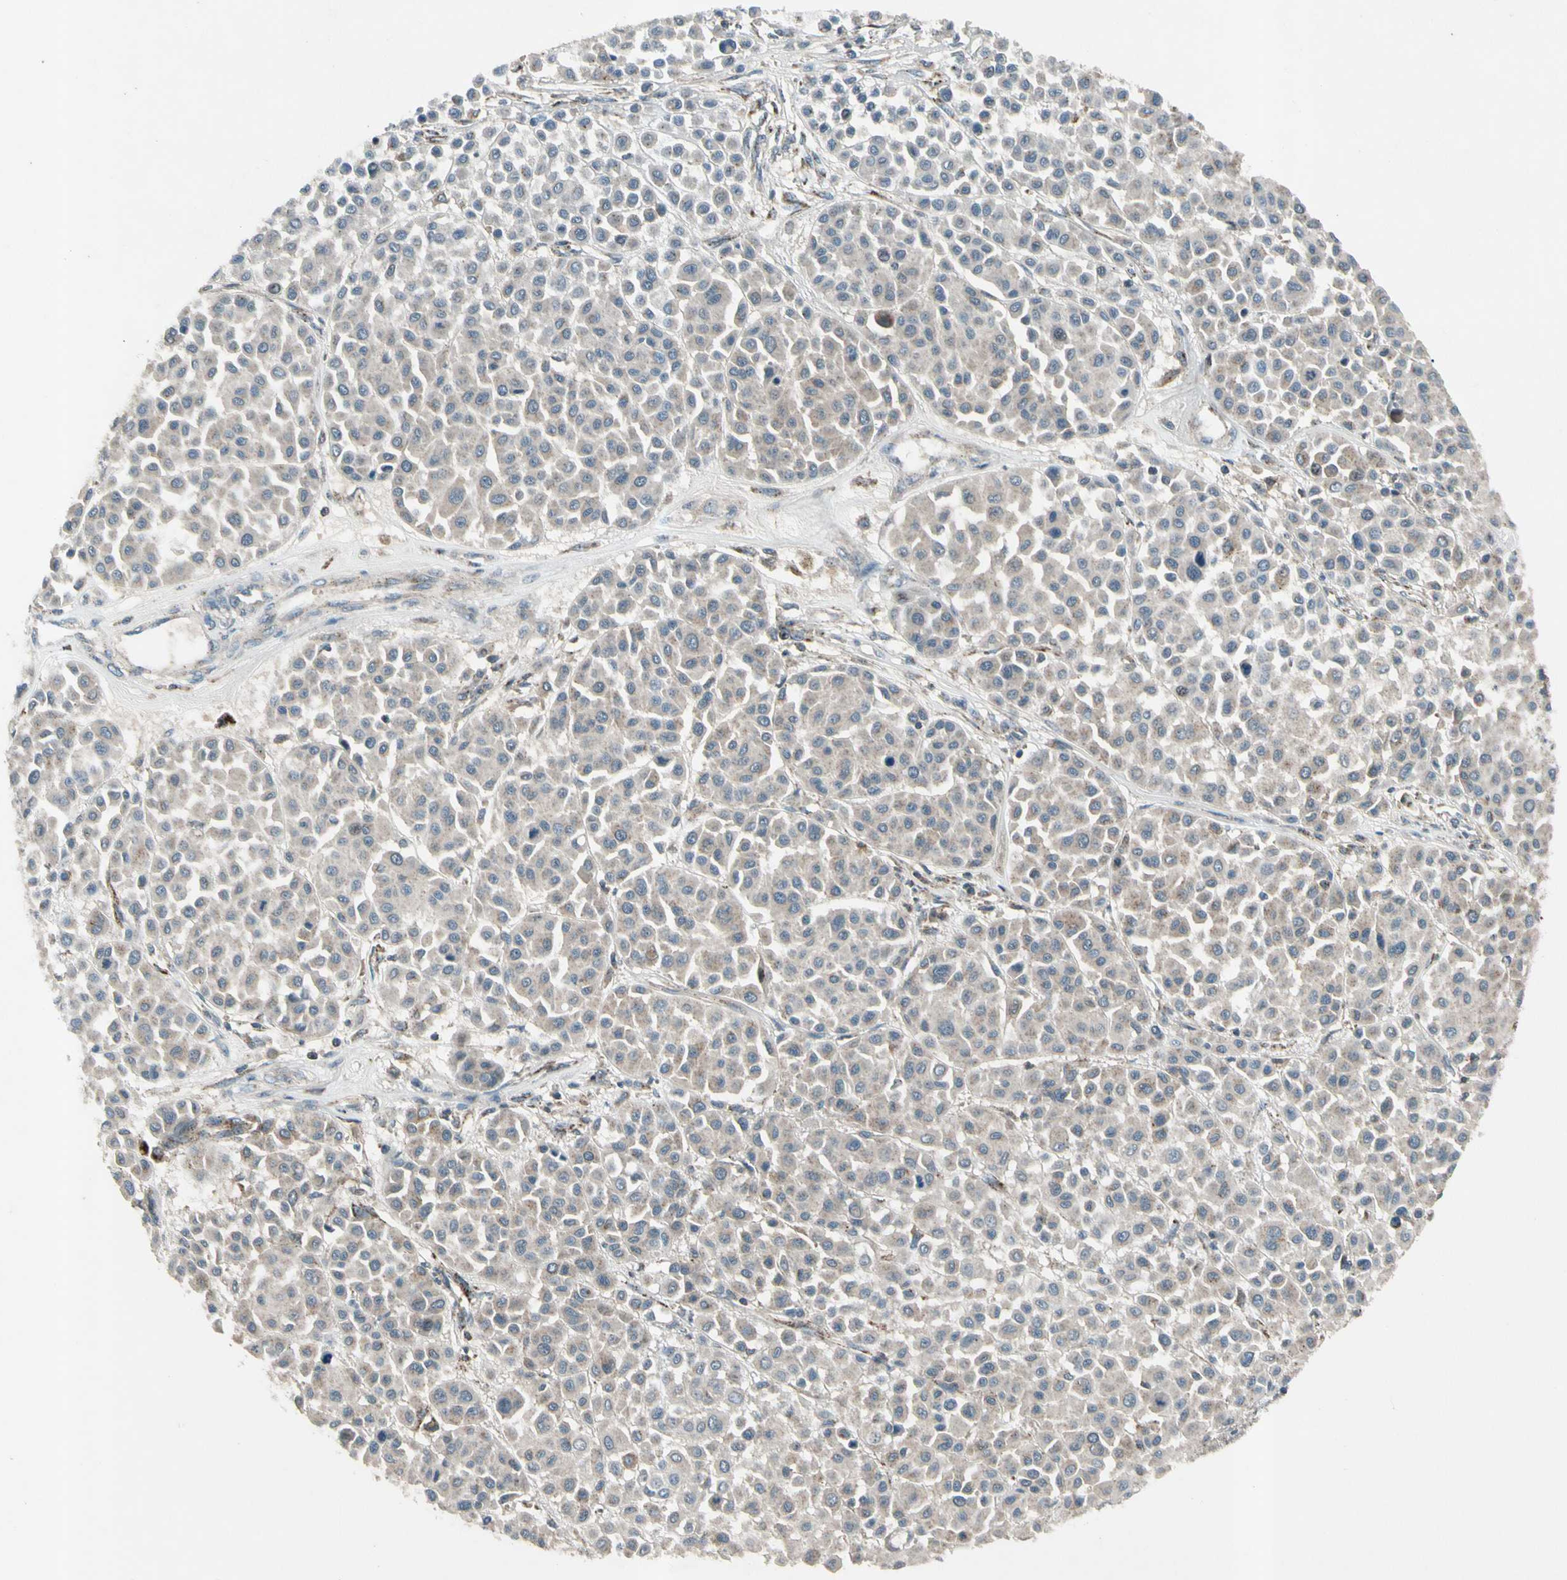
{"staining": {"intensity": "weak", "quantity": "<25%", "location": "cytoplasmic/membranous"}, "tissue": "melanoma", "cell_type": "Tumor cells", "image_type": "cancer", "snomed": [{"axis": "morphology", "description": "Malignant melanoma, Metastatic site"}, {"axis": "topography", "description": "Soft tissue"}], "caption": "A photomicrograph of melanoma stained for a protein exhibits no brown staining in tumor cells.", "gene": "NMI", "patient": {"sex": "male", "age": 41}}